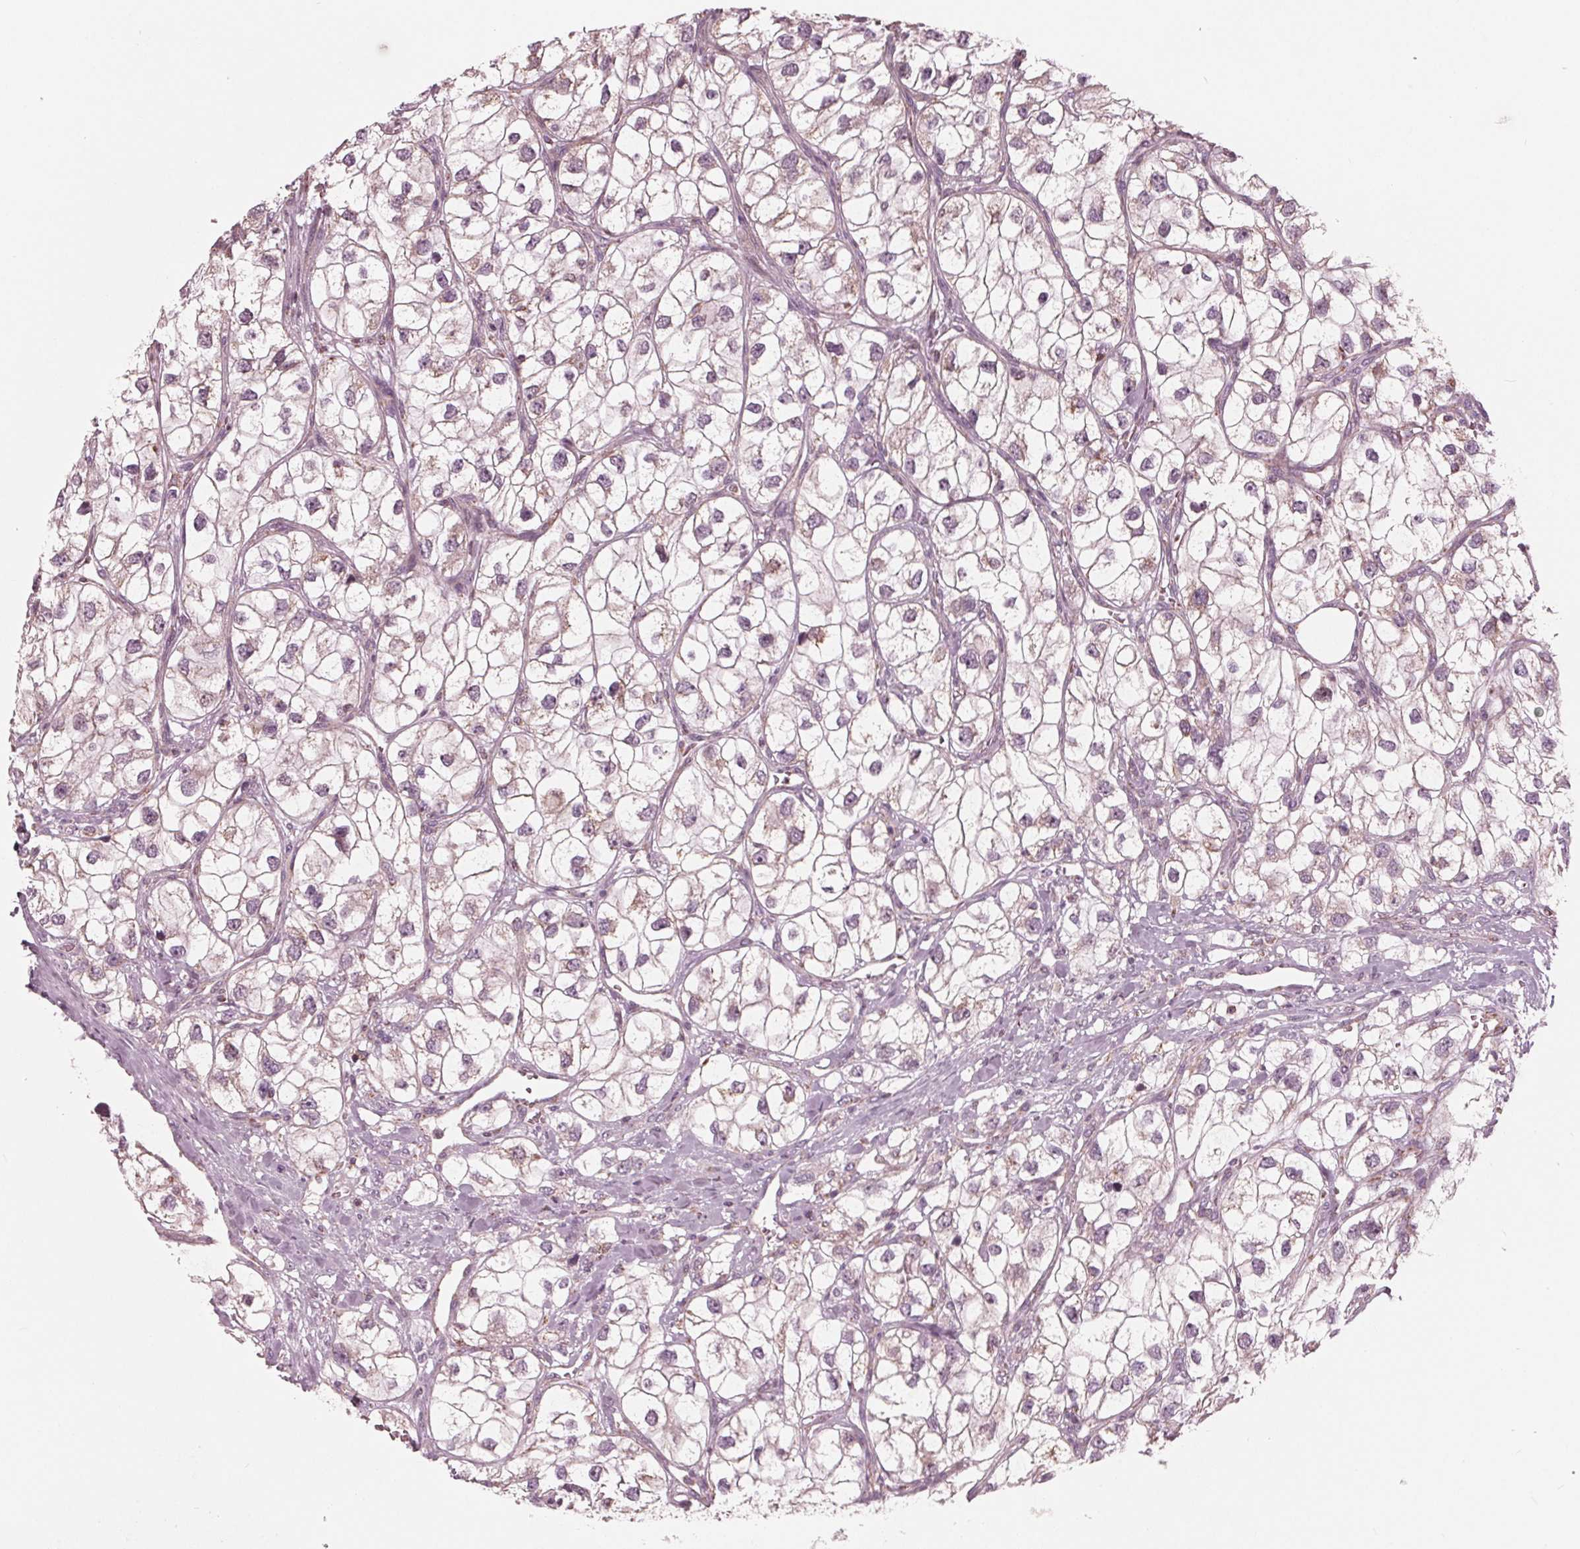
{"staining": {"intensity": "negative", "quantity": "none", "location": "none"}, "tissue": "renal cancer", "cell_type": "Tumor cells", "image_type": "cancer", "snomed": [{"axis": "morphology", "description": "Adenocarcinoma, NOS"}, {"axis": "topography", "description": "Kidney"}], "caption": "This micrograph is of renal adenocarcinoma stained with immunohistochemistry to label a protein in brown with the nuclei are counter-stained blue. There is no staining in tumor cells.", "gene": "DCAF4L2", "patient": {"sex": "male", "age": 59}}